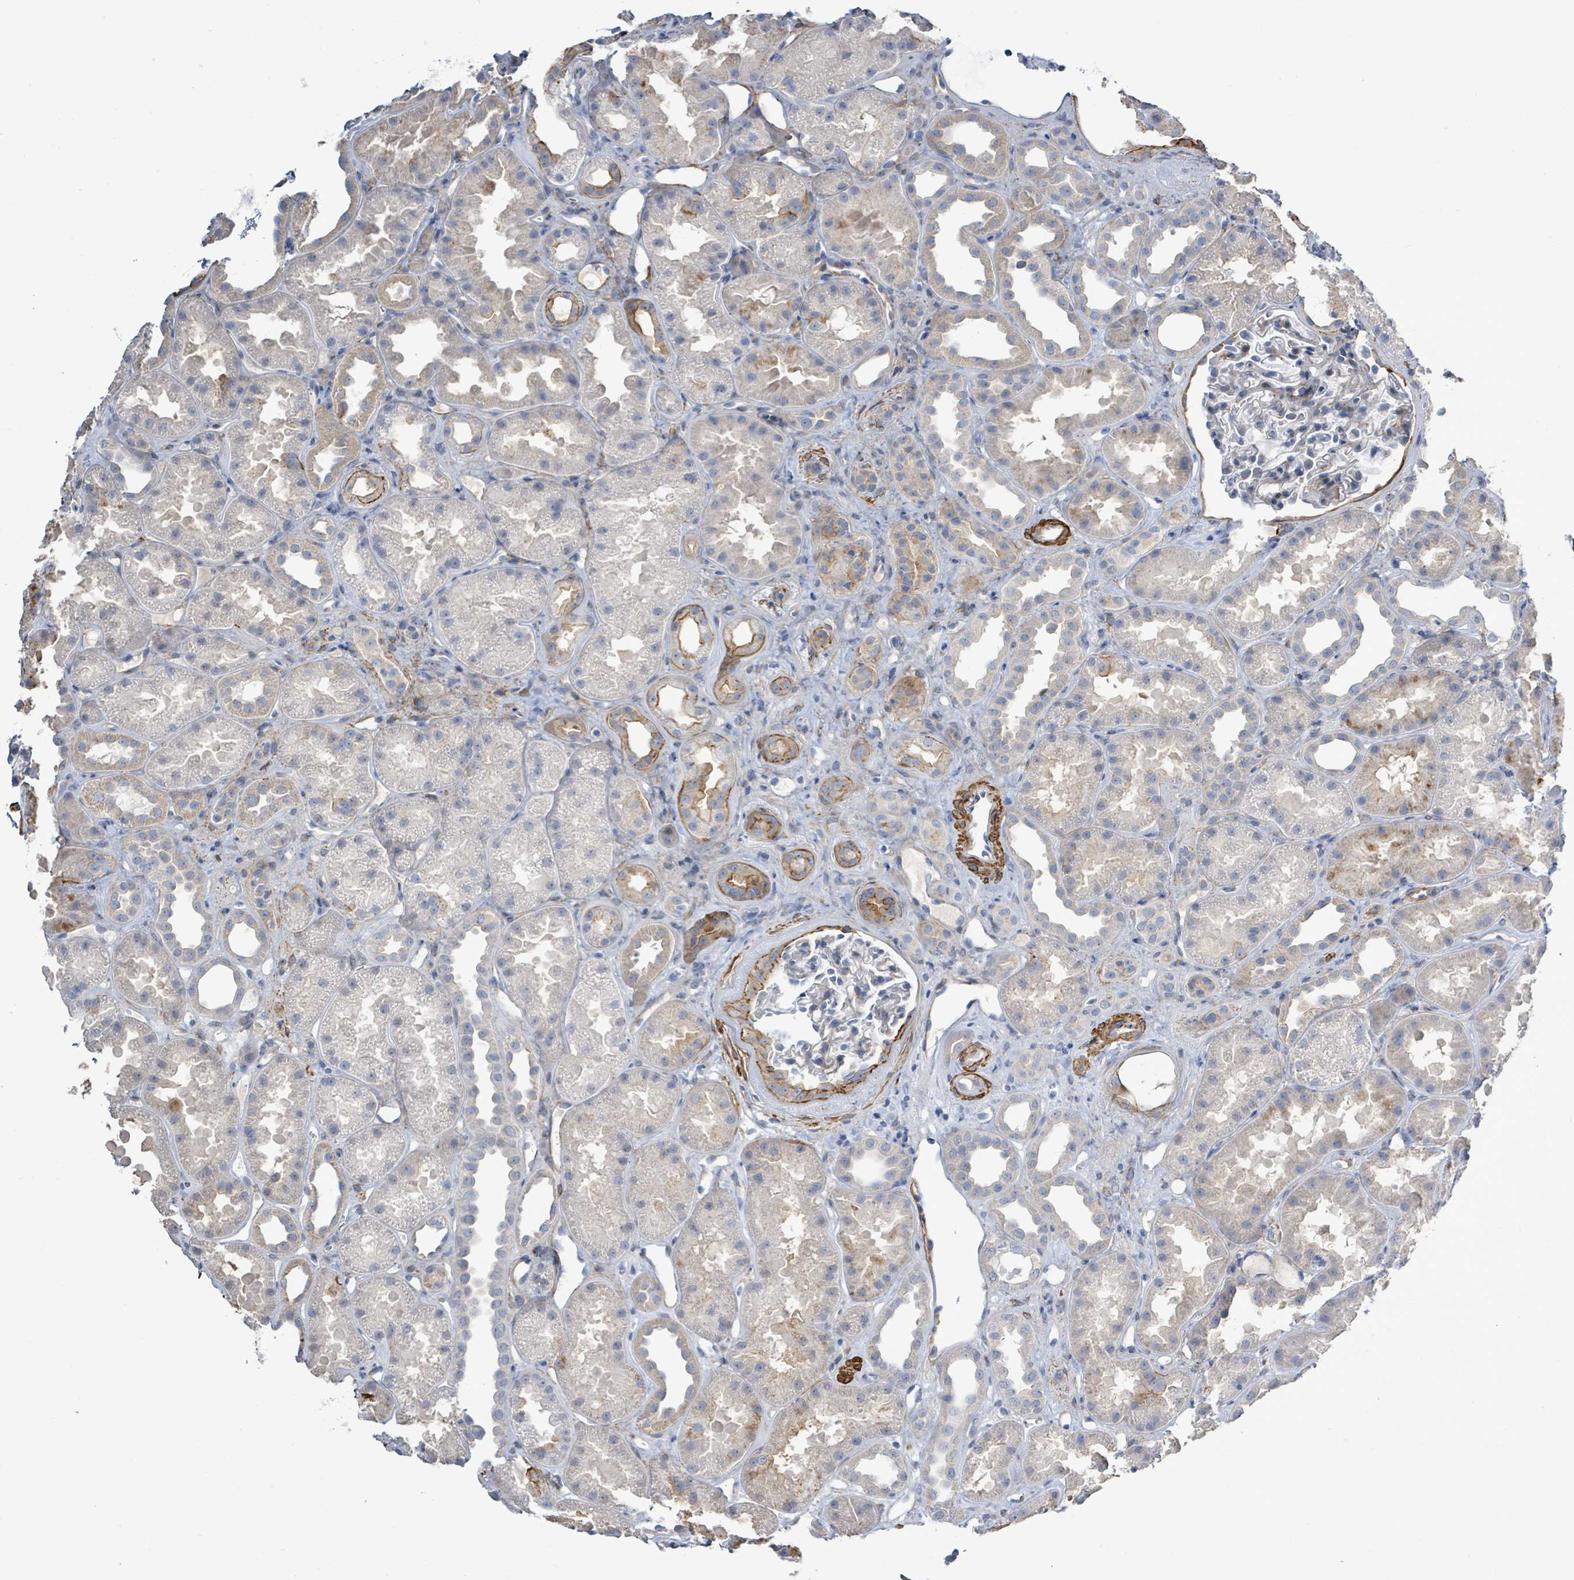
{"staining": {"intensity": "moderate", "quantity": "<25%", "location": "cytoplasmic/membranous"}, "tissue": "kidney", "cell_type": "Cells in glomeruli", "image_type": "normal", "snomed": [{"axis": "morphology", "description": "Normal tissue, NOS"}, {"axis": "topography", "description": "Kidney"}], "caption": "Immunohistochemistry (IHC) staining of benign kidney, which reveals low levels of moderate cytoplasmic/membranous expression in about <25% of cells in glomeruli indicating moderate cytoplasmic/membranous protein staining. The staining was performed using DAB (brown) for protein detection and nuclei were counterstained in hematoxylin (blue).", "gene": "DMRTC1B", "patient": {"sex": "male", "age": 61}}